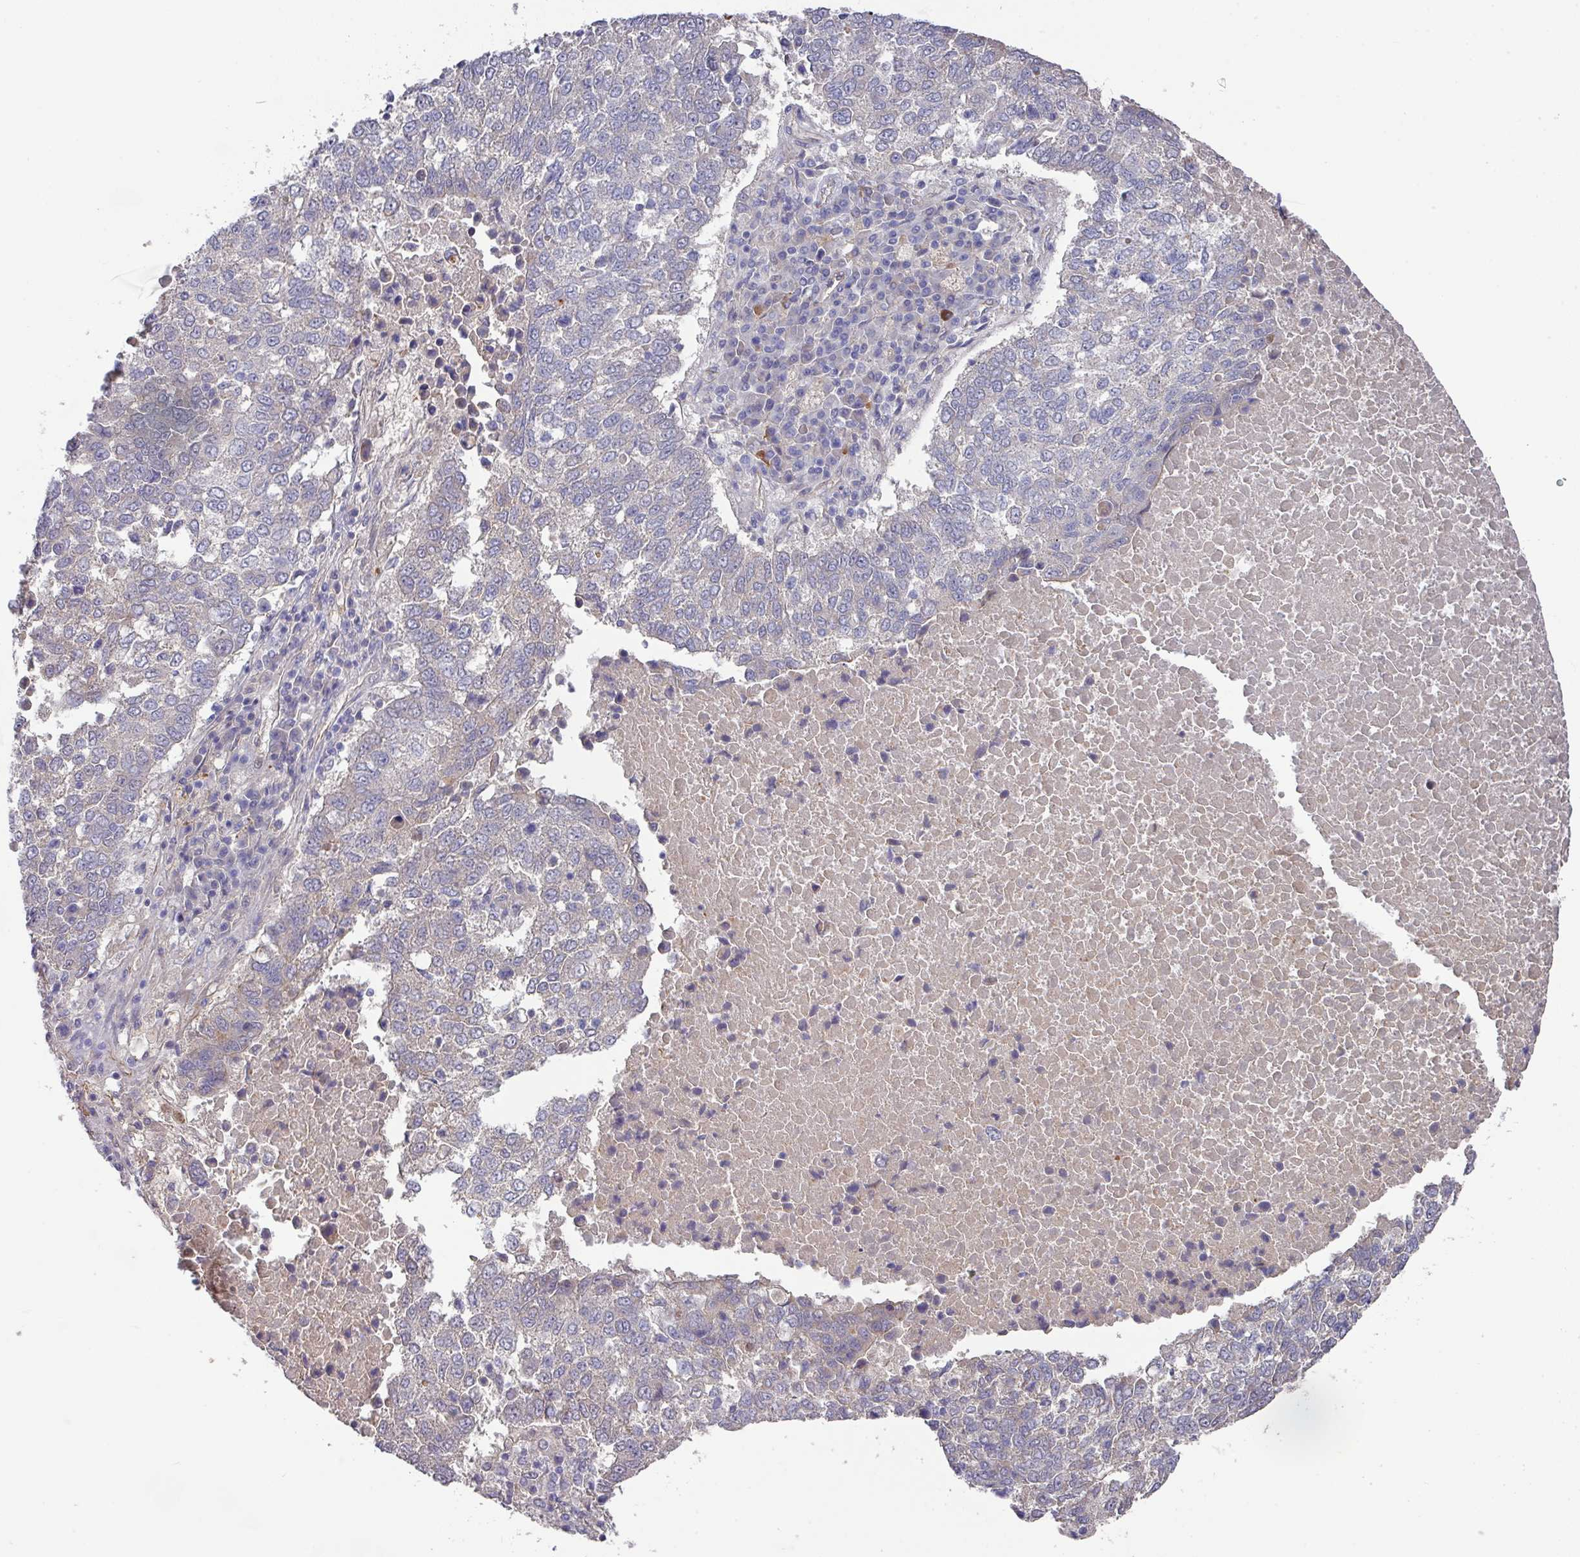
{"staining": {"intensity": "negative", "quantity": "none", "location": "none"}, "tissue": "lung cancer", "cell_type": "Tumor cells", "image_type": "cancer", "snomed": [{"axis": "morphology", "description": "Squamous cell carcinoma, NOS"}, {"axis": "topography", "description": "Lung"}], "caption": "The IHC micrograph has no significant staining in tumor cells of lung cancer (squamous cell carcinoma) tissue.", "gene": "PRR5", "patient": {"sex": "male", "age": 73}}